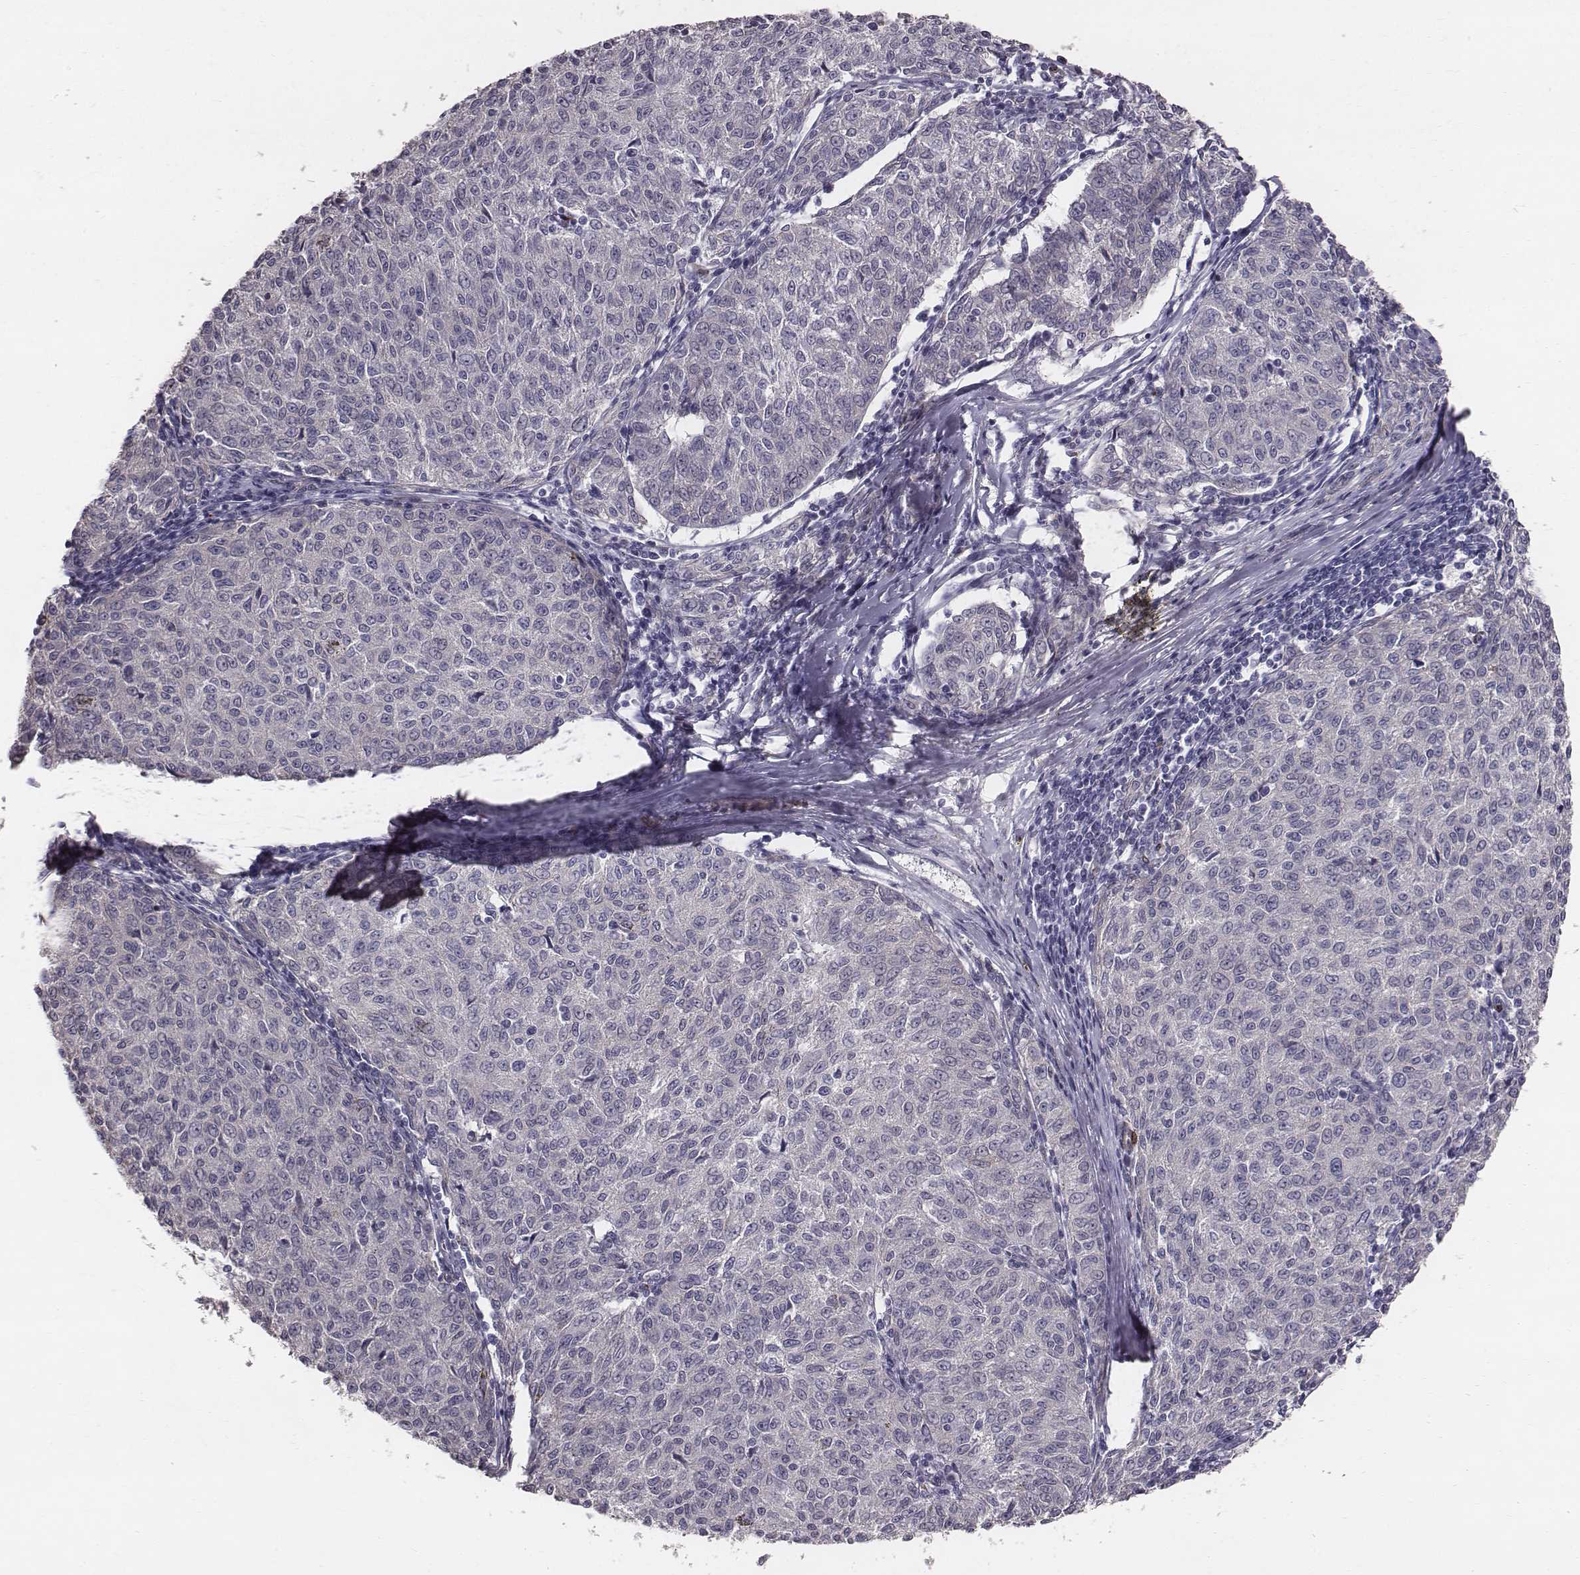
{"staining": {"intensity": "negative", "quantity": "none", "location": "none"}, "tissue": "melanoma", "cell_type": "Tumor cells", "image_type": "cancer", "snomed": [{"axis": "morphology", "description": "Malignant melanoma, NOS"}, {"axis": "topography", "description": "Skin"}], "caption": "The histopathology image reveals no significant expression in tumor cells of malignant melanoma.", "gene": "PRKCZ", "patient": {"sex": "female", "age": 72}}